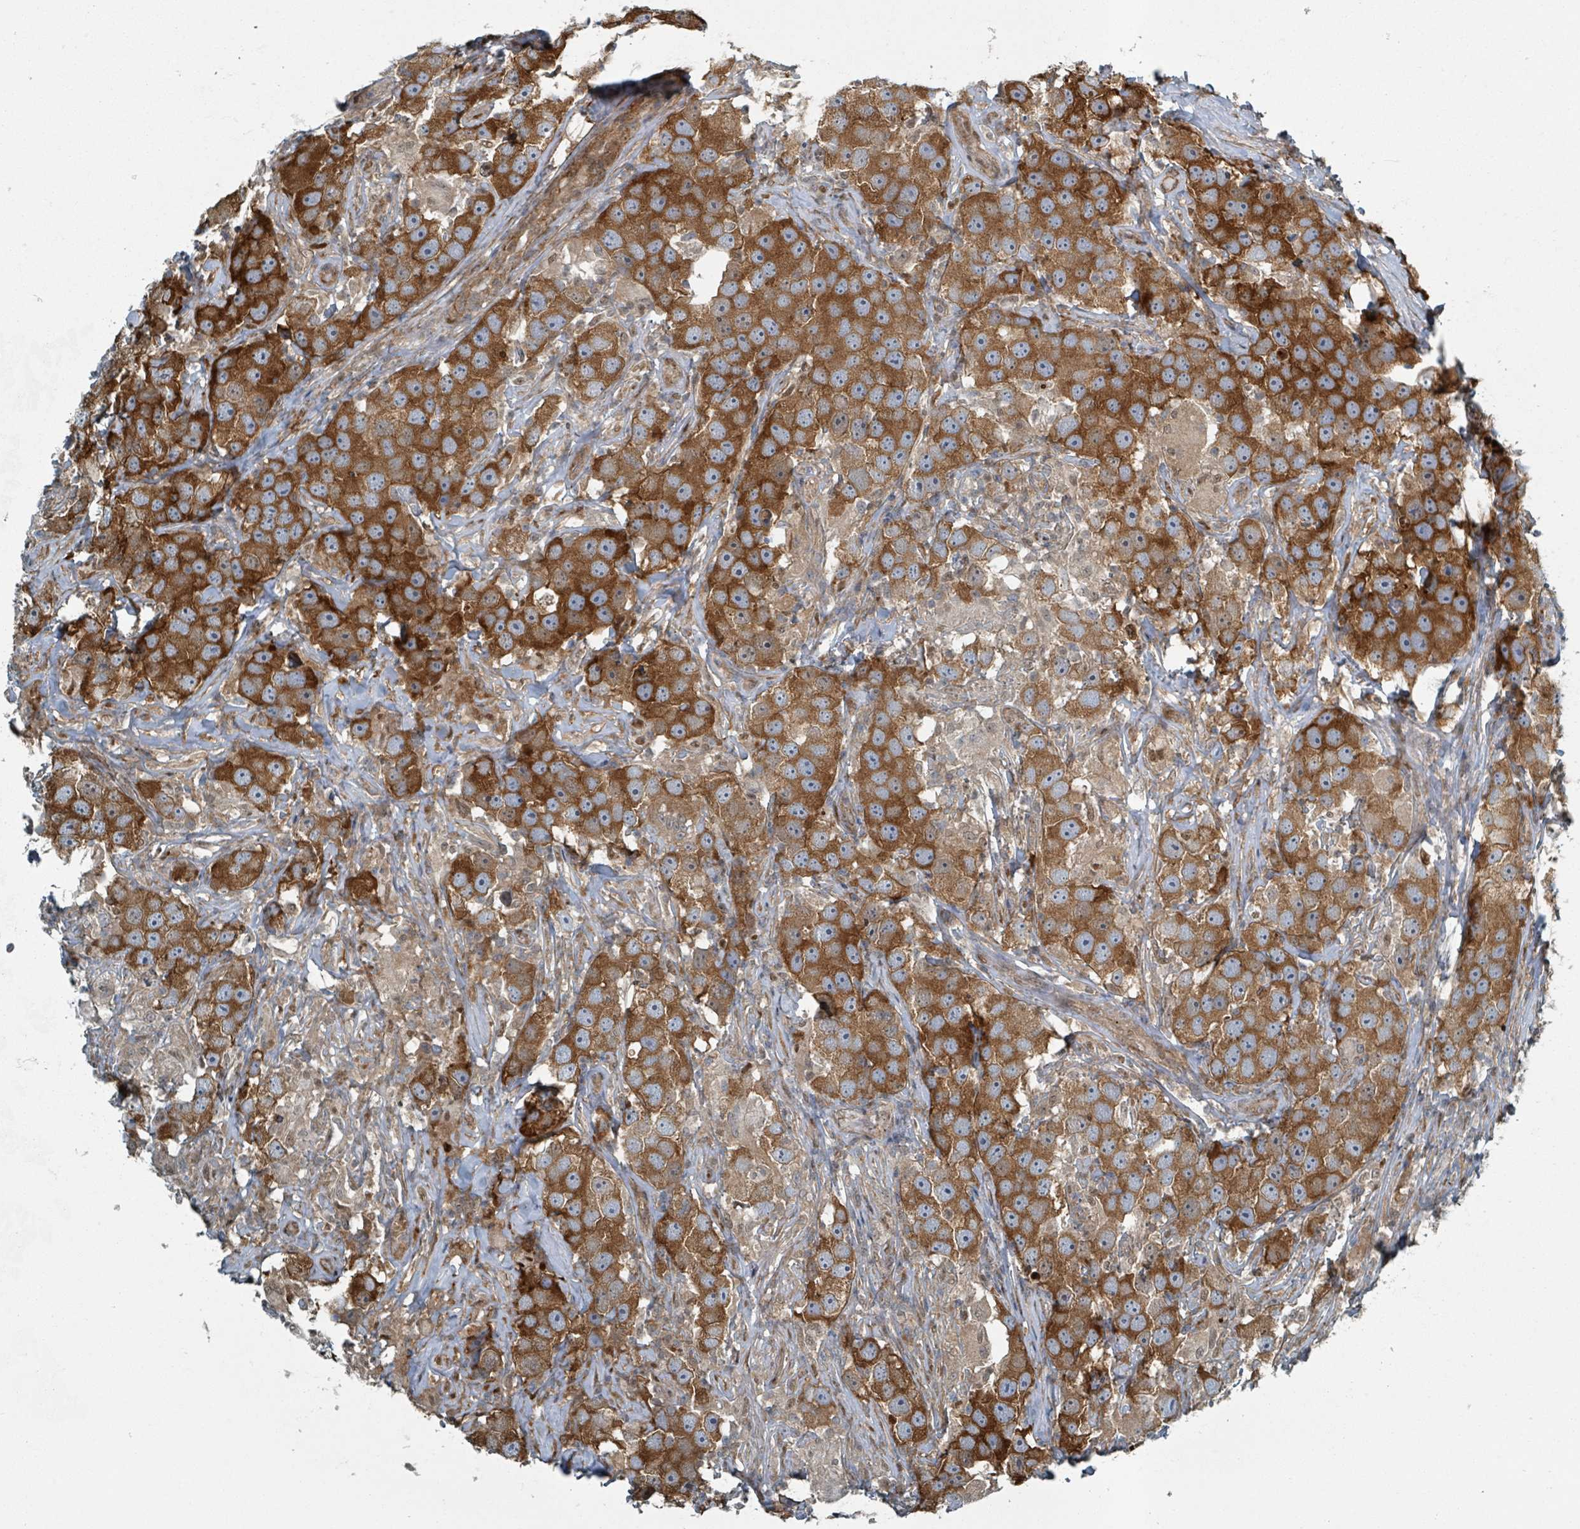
{"staining": {"intensity": "strong", "quantity": ">75%", "location": "cytoplasmic/membranous"}, "tissue": "testis cancer", "cell_type": "Tumor cells", "image_type": "cancer", "snomed": [{"axis": "morphology", "description": "Seminoma, NOS"}, {"axis": "topography", "description": "Testis"}], "caption": "Immunohistochemistry (DAB) staining of seminoma (testis) shows strong cytoplasmic/membranous protein staining in about >75% of tumor cells.", "gene": "RHPN2", "patient": {"sex": "male", "age": 49}}